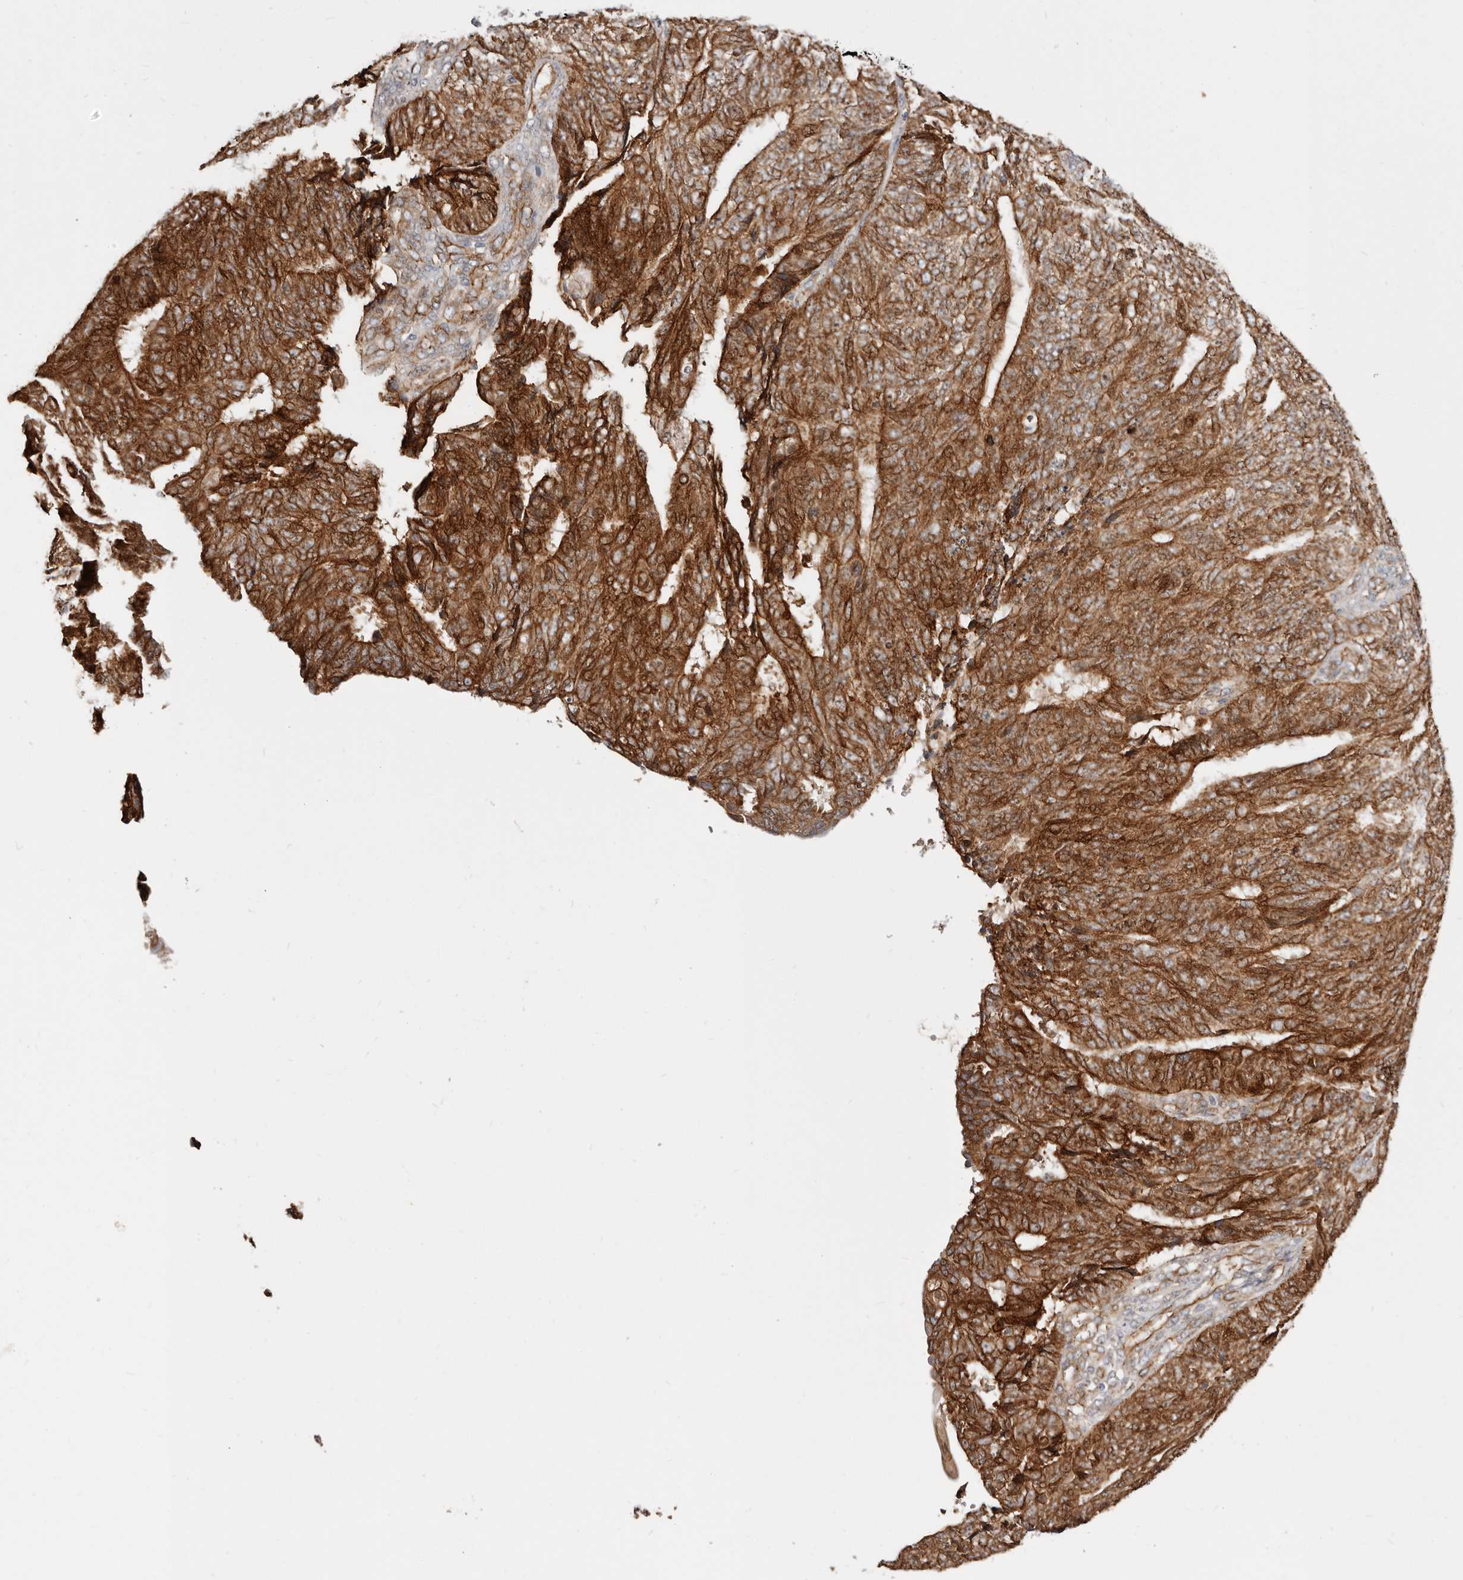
{"staining": {"intensity": "strong", "quantity": ">75%", "location": "cytoplasmic/membranous"}, "tissue": "endometrial cancer", "cell_type": "Tumor cells", "image_type": "cancer", "snomed": [{"axis": "morphology", "description": "Adenocarcinoma, NOS"}, {"axis": "topography", "description": "Endometrium"}], "caption": "Endometrial adenocarcinoma stained for a protein (brown) displays strong cytoplasmic/membranous positive expression in about >75% of tumor cells.", "gene": "CTNNB1", "patient": {"sex": "female", "age": 32}}